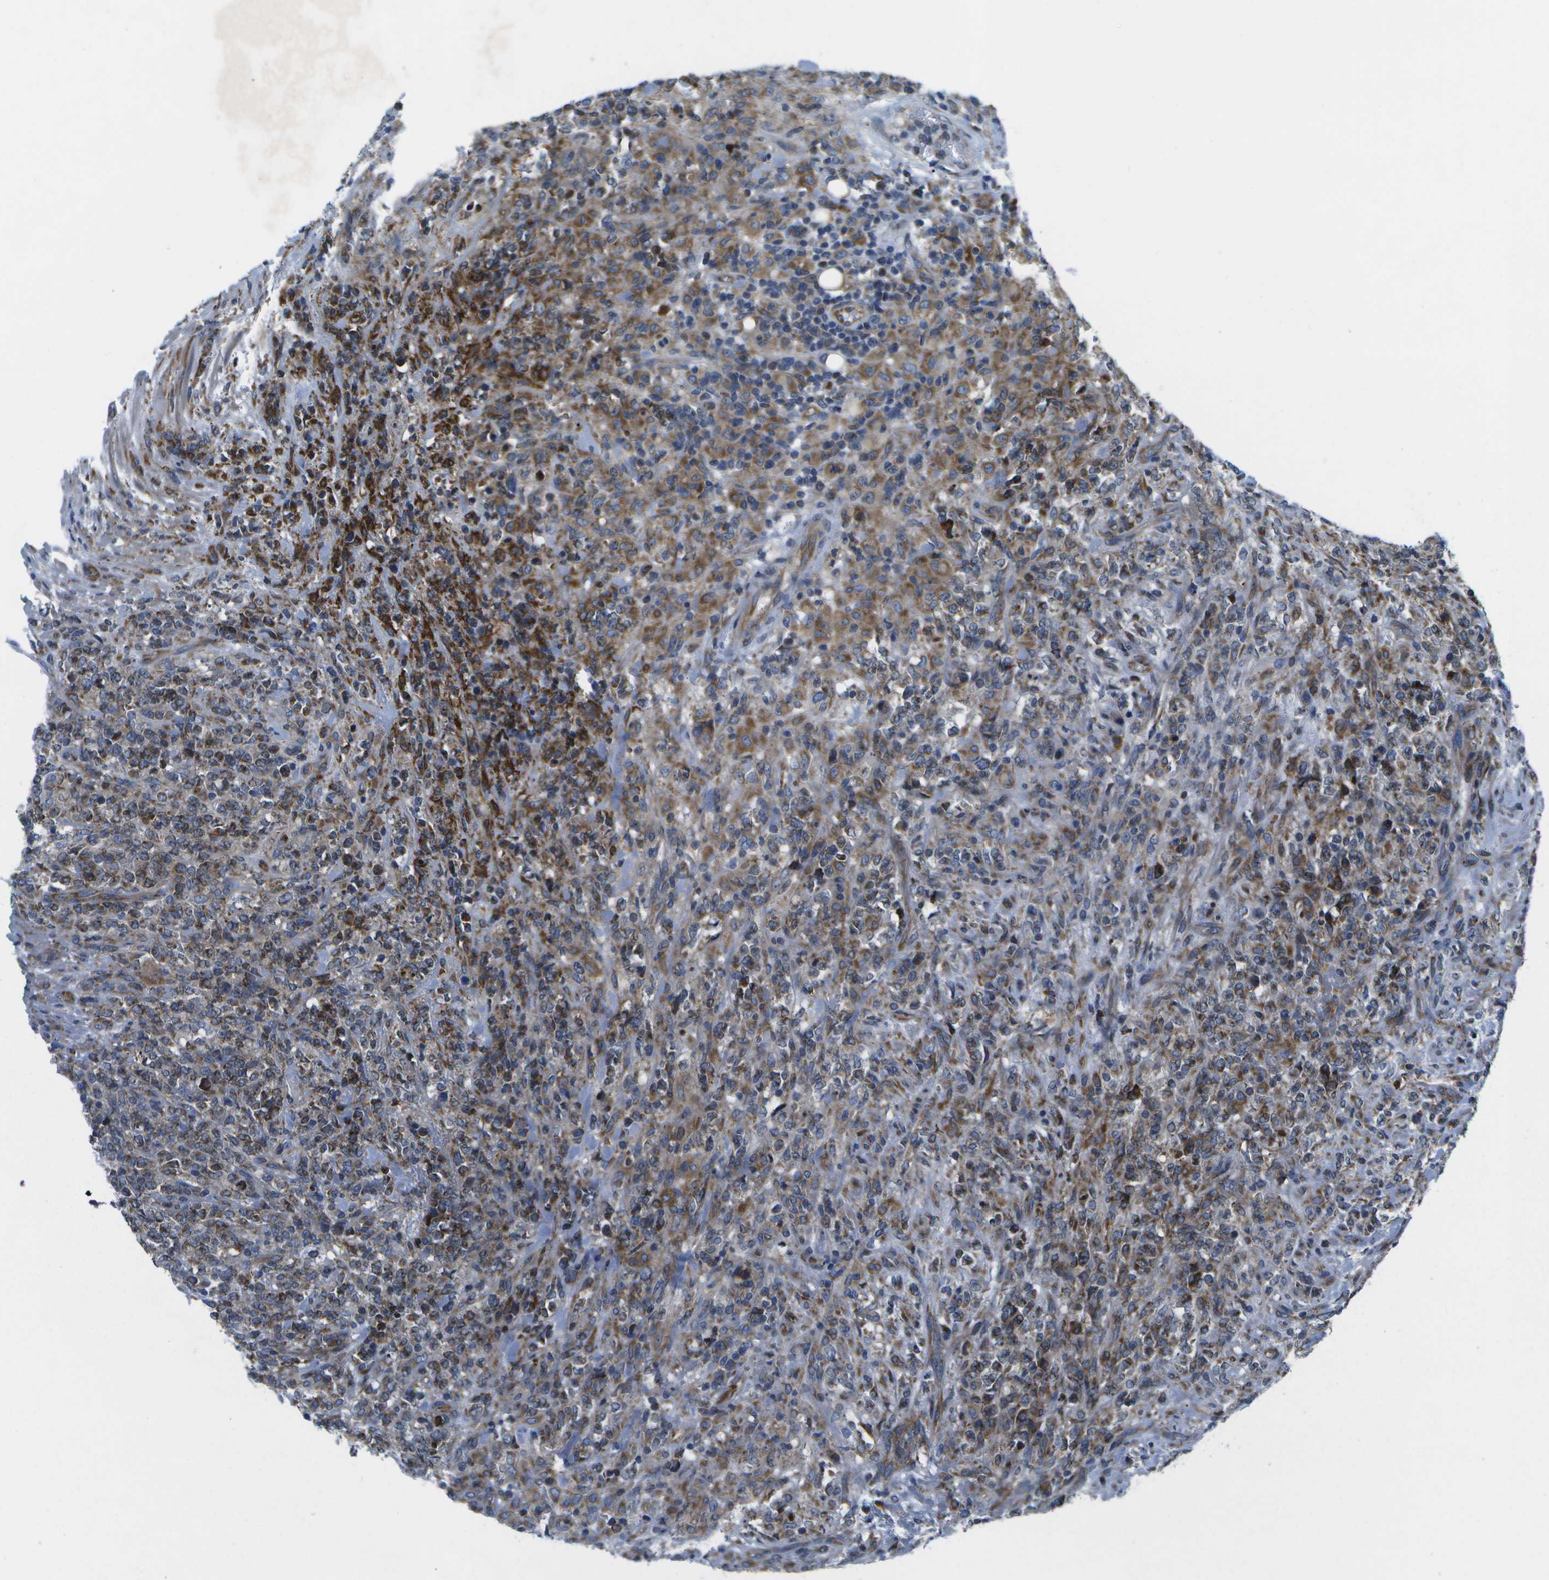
{"staining": {"intensity": "moderate", "quantity": "25%-75%", "location": "cytoplasmic/membranous"}, "tissue": "lymphoma", "cell_type": "Tumor cells", "image_type": "cancer", "snomed": [{"axis": "morphology", "description": "Malignant lymphoma, non-Hodgkin's type, High grade"}, {"axis": "topography", "description": "Soft tissue"}], "caption": "High-grade malignant lymphoma, non-Hodgkin's type was stained to show a protein in brown. There is medium levels of moderate cytoplasmic/membranous positivity in about 25%-75% of tumor cells. The staining was performed using DAB to visualize the protein expression in brown, while the nuclei were stained in blue with hematoxylin (Magnification: 20x).", "gene": "GDF5", "patient": {"sex": "male", "age": 18}}